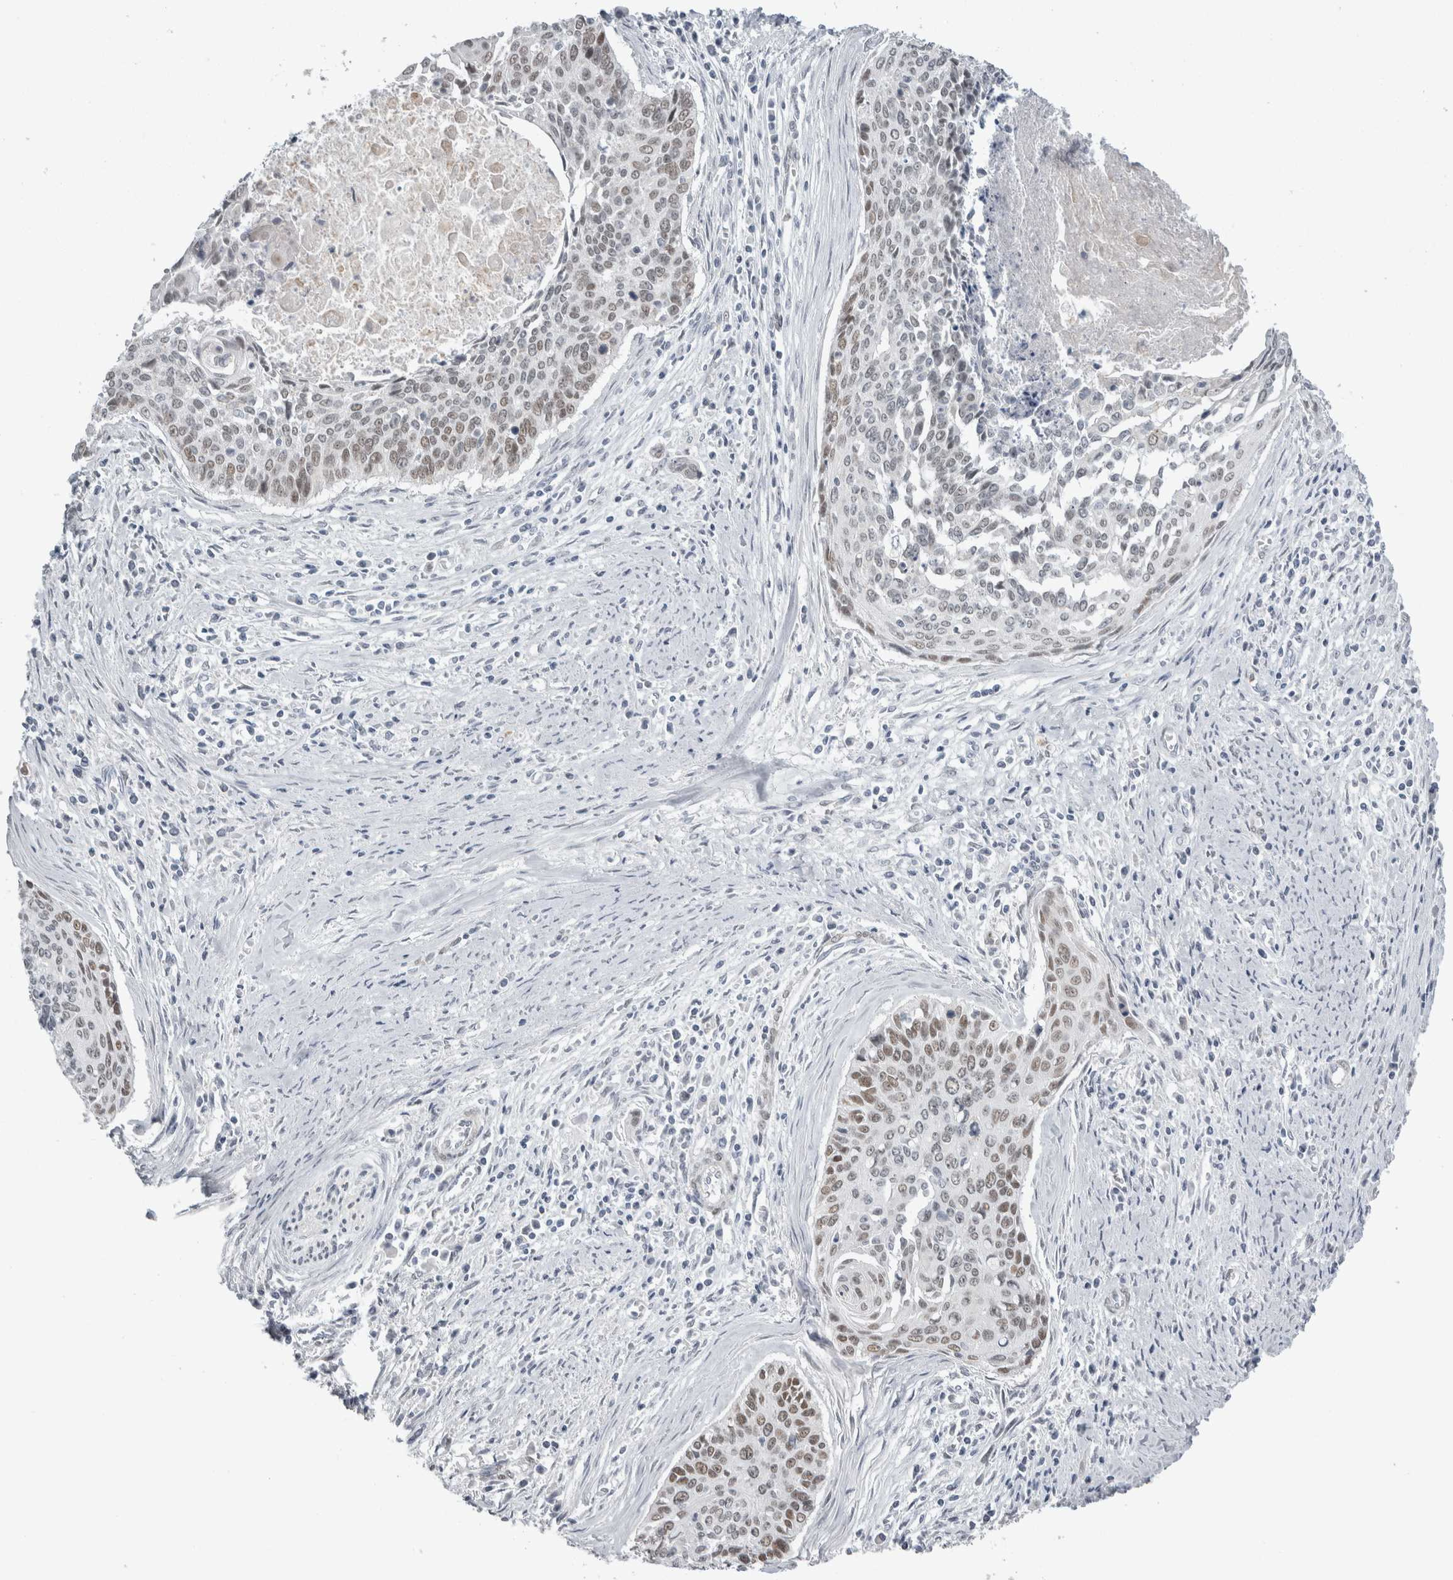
{"staining": {"intensity": "weak", "quantity": "25%-75%", "location": "nuclear"}, "tissue": "cervical cancer", "cell_type": "Tumor cells", "image_type": "cancer", "snomed": [{"axis": "morphology", "description": "Squamous cell carcinoma, NOS"}, {"axis": "topography", "description": "Cervix"}], "caption": "Immunohistochemical staining of cervical squamous cell carcinoma shows low levels of weak nuclear staining in about 25%-75% of tumor cells. Using DAB (brown) and hematoxylin (blue) stains, captured at high magnification using brightfield microscopy.", "gene": "PLIN1", "patient": {"sex": "female", "age": 55}}